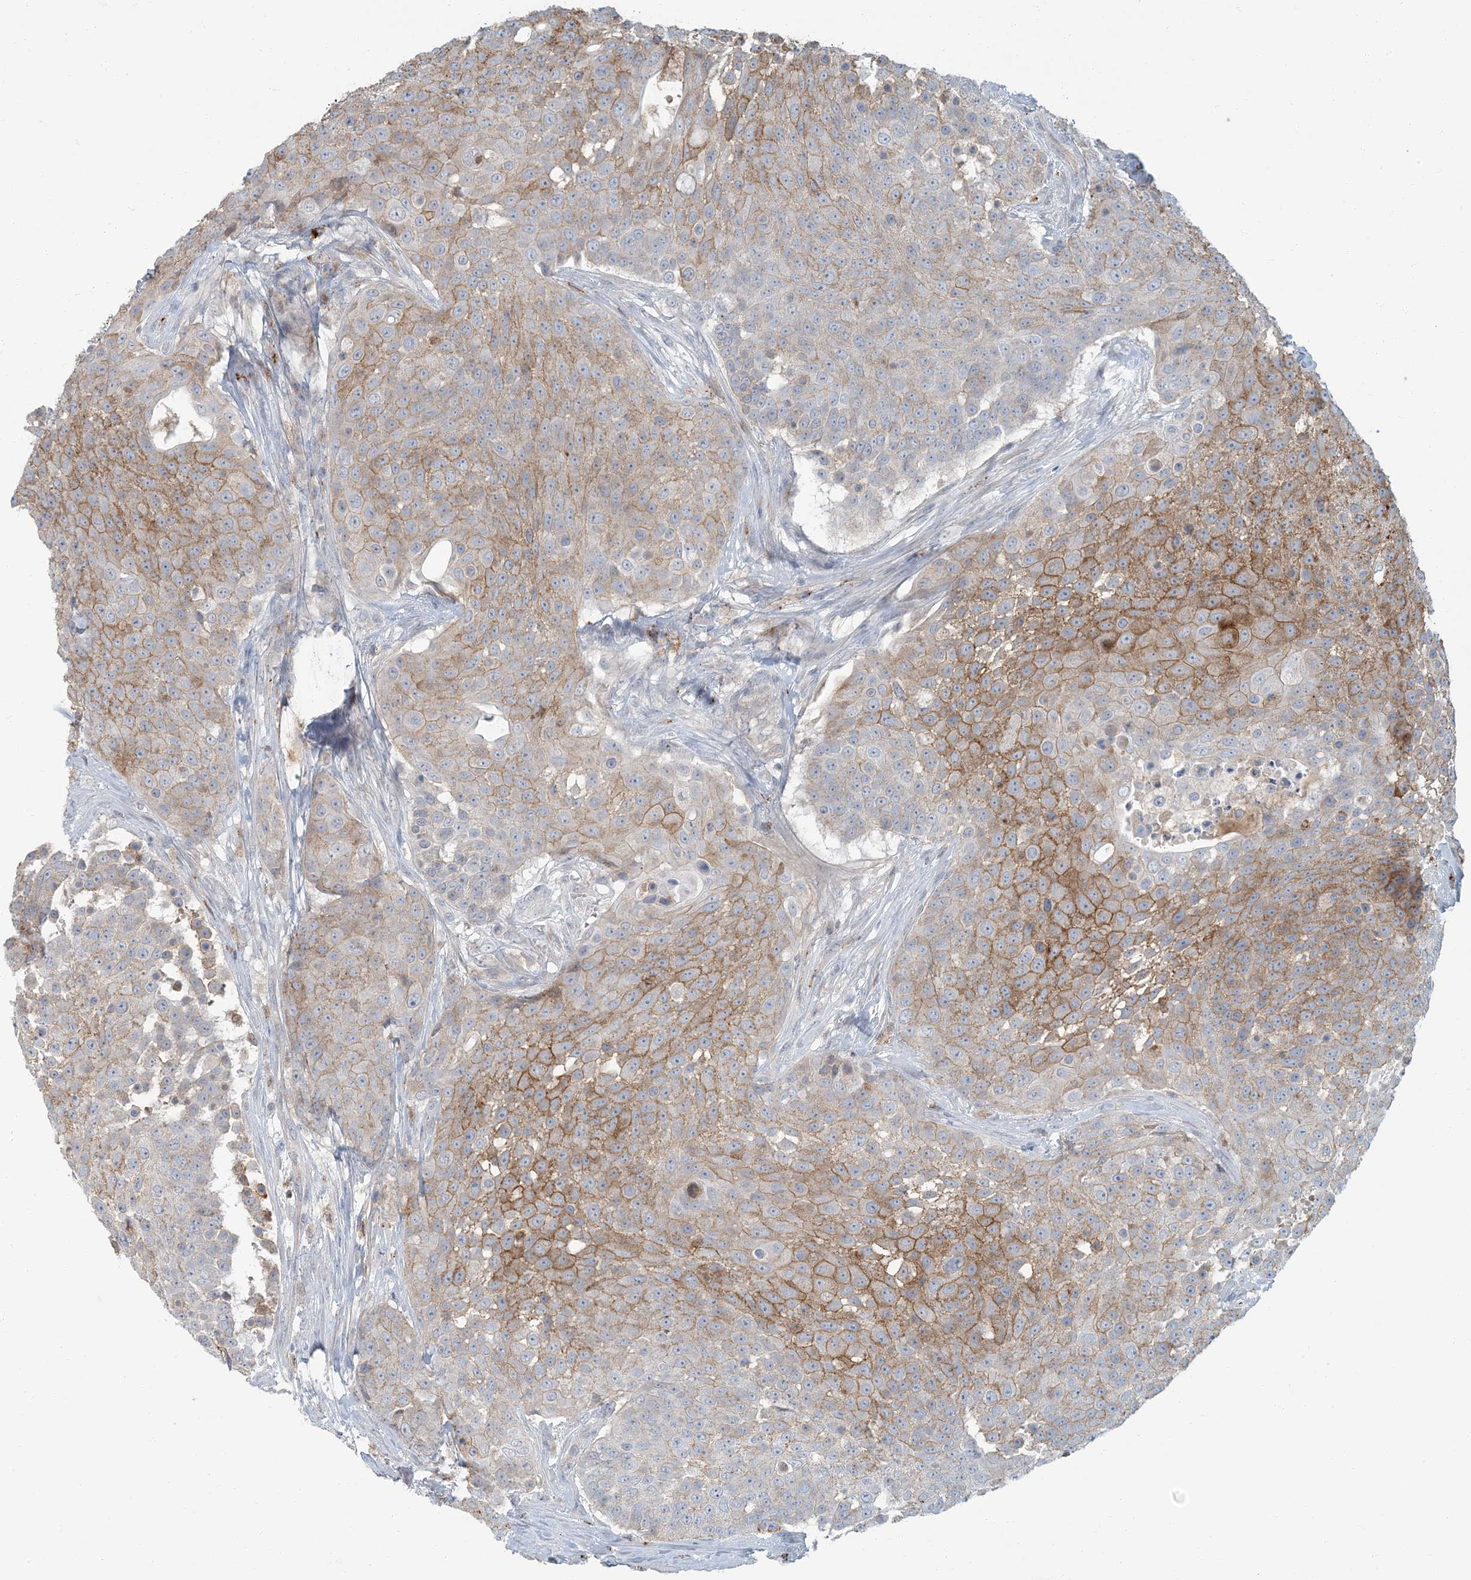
{"staining": {"intensity": "moderate", "quantity": ">75%", "location": "cytoplasmic/membranous"}, "tissue": "urothelial cancer", "cell_type": "Tumor cells", "image_type": "cancer", "snomed": [{"axis": "morphology", "description": "Urothelial carcinoma, High grade"}, {"axis": "topography", "description": "Urinary bladder"}], "caption": "Urothelial carcinoma (high-grade) was stained to show a protein in brown. There is medium levels of moderate cytoplasmic/membranous staining in about >75% of tumor cells.", "gene": "EPHA4", "patient": {"sex": "female", "age": 63}}